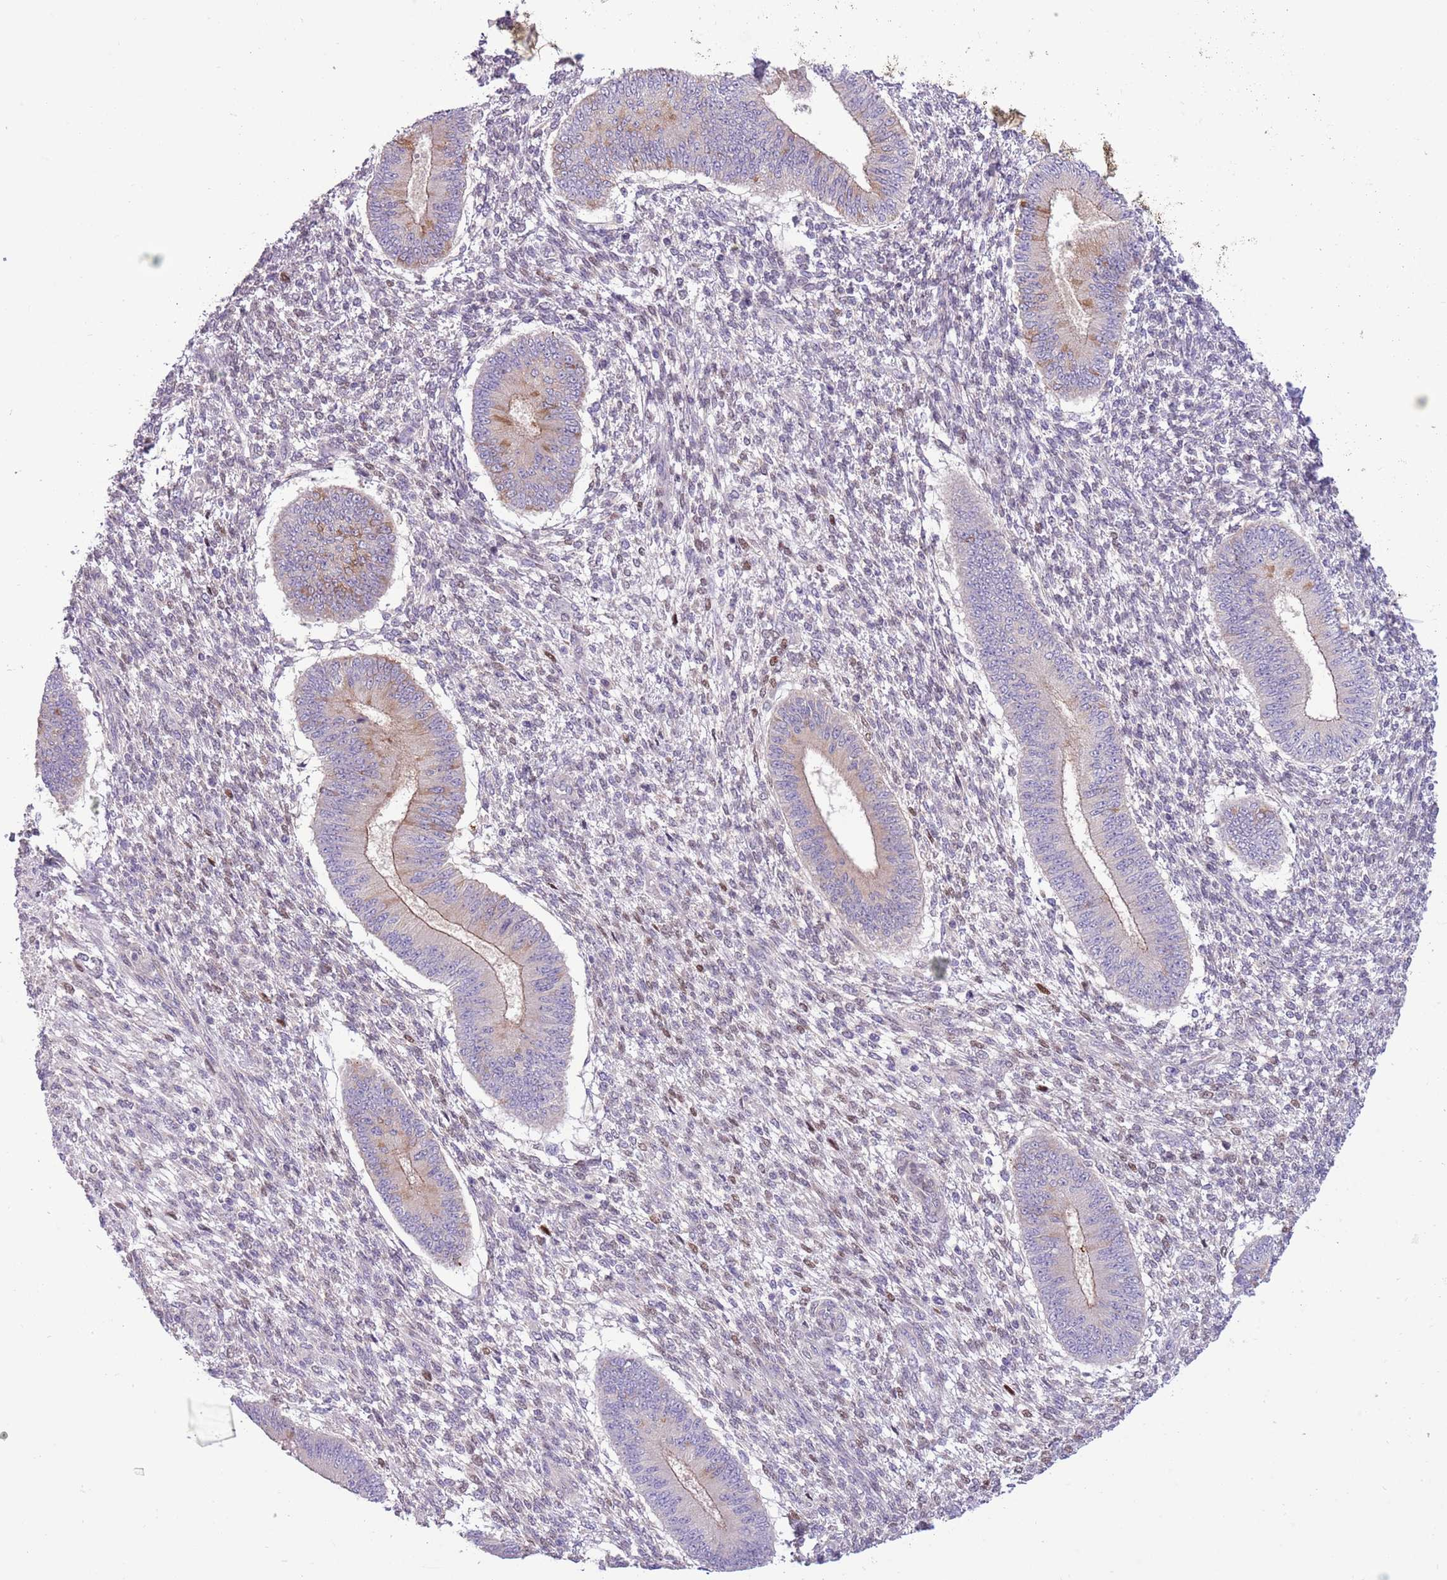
{"staining": {"intensity": "negative", "quantity": "none", "location": "none"}, "tissue": "endometrium", "cell_type": "Cells in endometrial stroma", "image_type": "normal", "snomed": [{"axis": "morphology", "description": "Normal tissue, NOS"}, {"axis": "topography", "description": "Endometrium"}], "caption": "High magnification brightfield microscopy of normal endometrium stained with DAB (brown) and counterstained with hematoxylin (blue): cells in endometrial stroma show no significant staining.", "gene": "CCND2", "patient": {"sex": "female", "age": 49}}